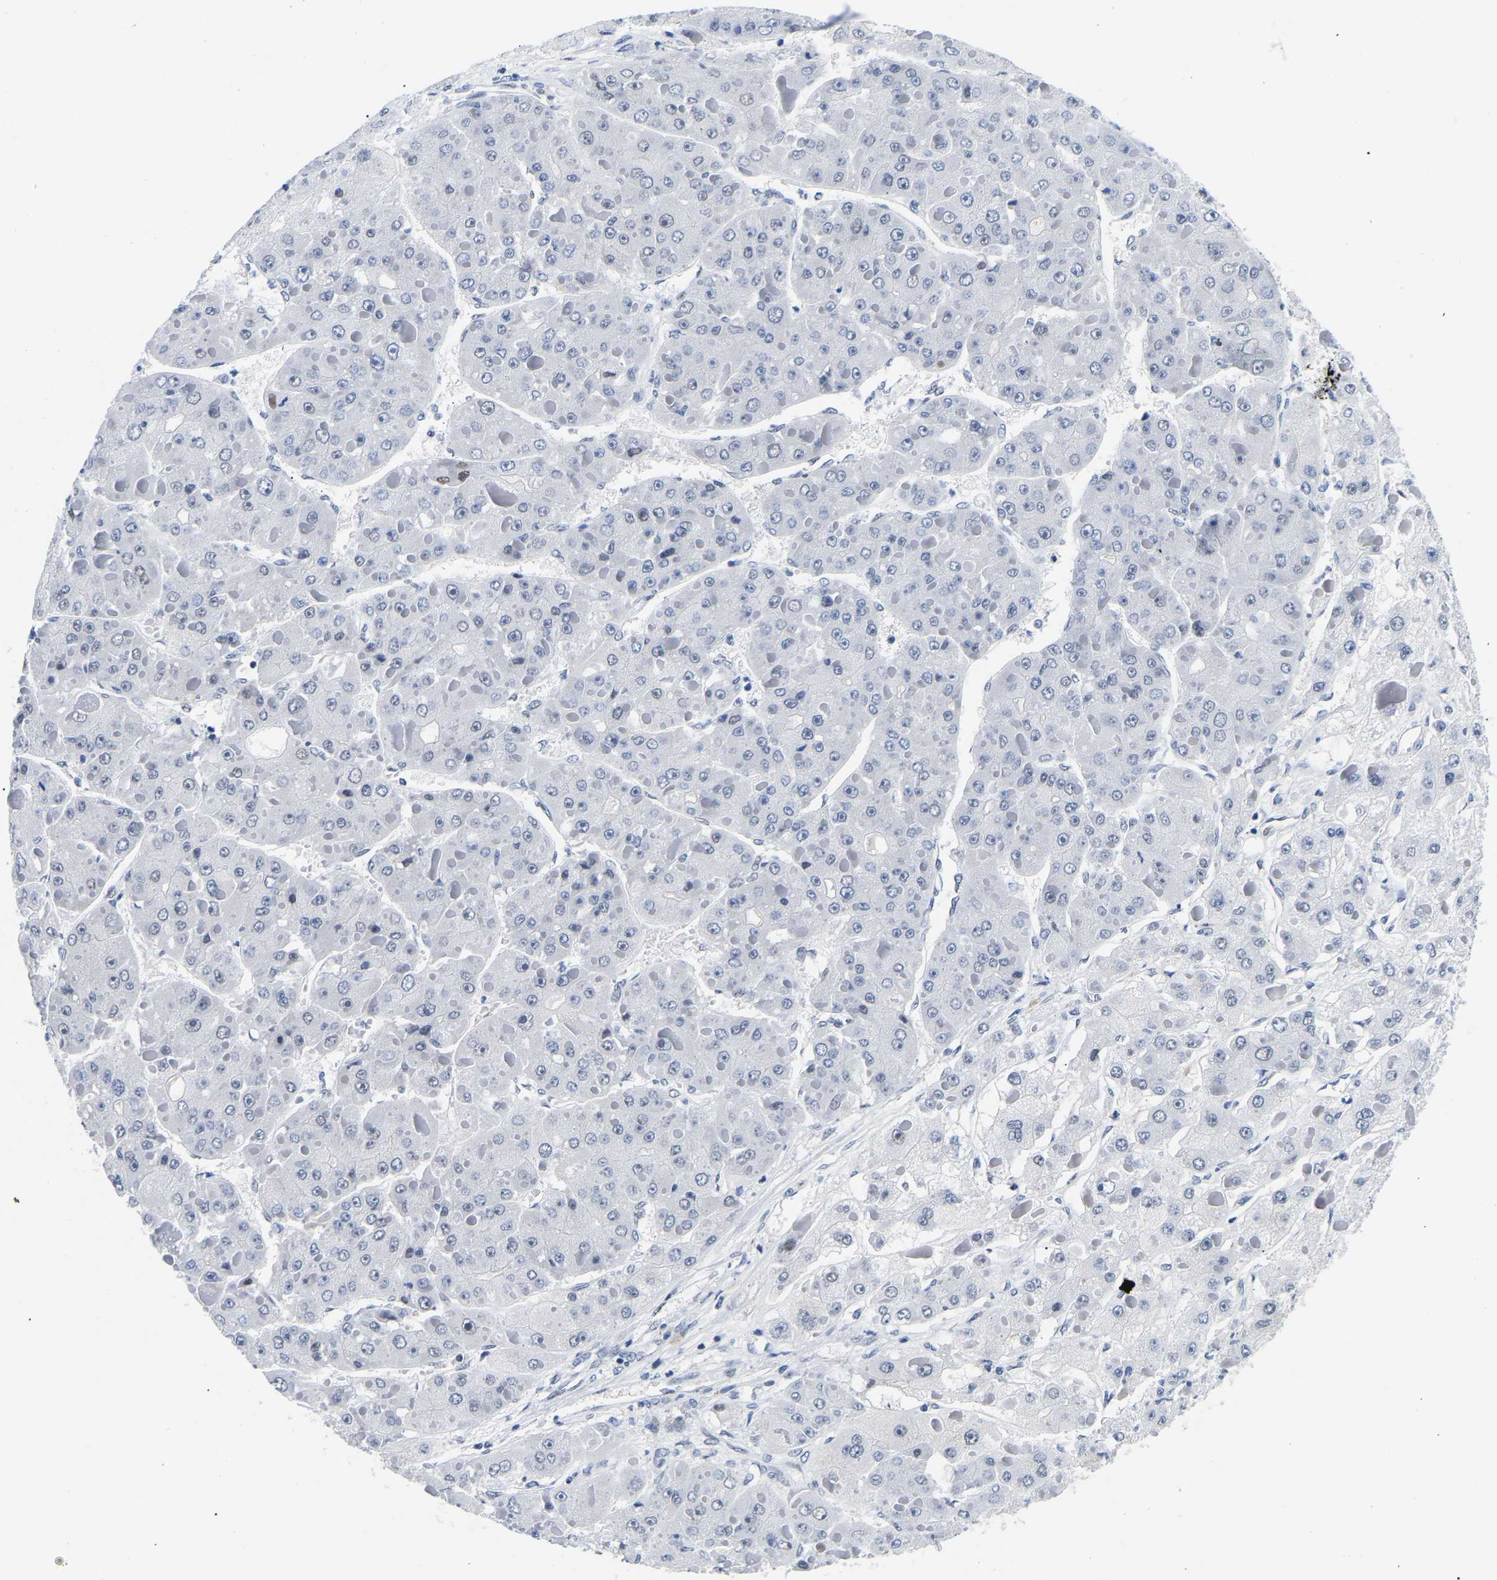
{"staining": {"intensity": "negative", "quantity": "none", "location": "none"}, "tissue": "liver cancer", "cell_type": "Tumor cells", "image_type": "cancer", "snomed": [{"axis": "morphology", "description": "Carcinoma, Hepatocellular, NOS"}, {"axis": "topography", "description": "Liver"}], "caption": "Immunohistochemistry (IHC) micrograph of liver hepatocellular carcinoma stained for a protein (brown), which exhibits no expression in tumor cells. Brightfield microscopy of immunohistochemistry (IHC) stained with DAB (3,3'-diaminobenzidine) (brown) and hematoxylin (blue), captured at high magnification.", "gene": "PTRHD1", "patient": {"sex": "female", "age": 73}}